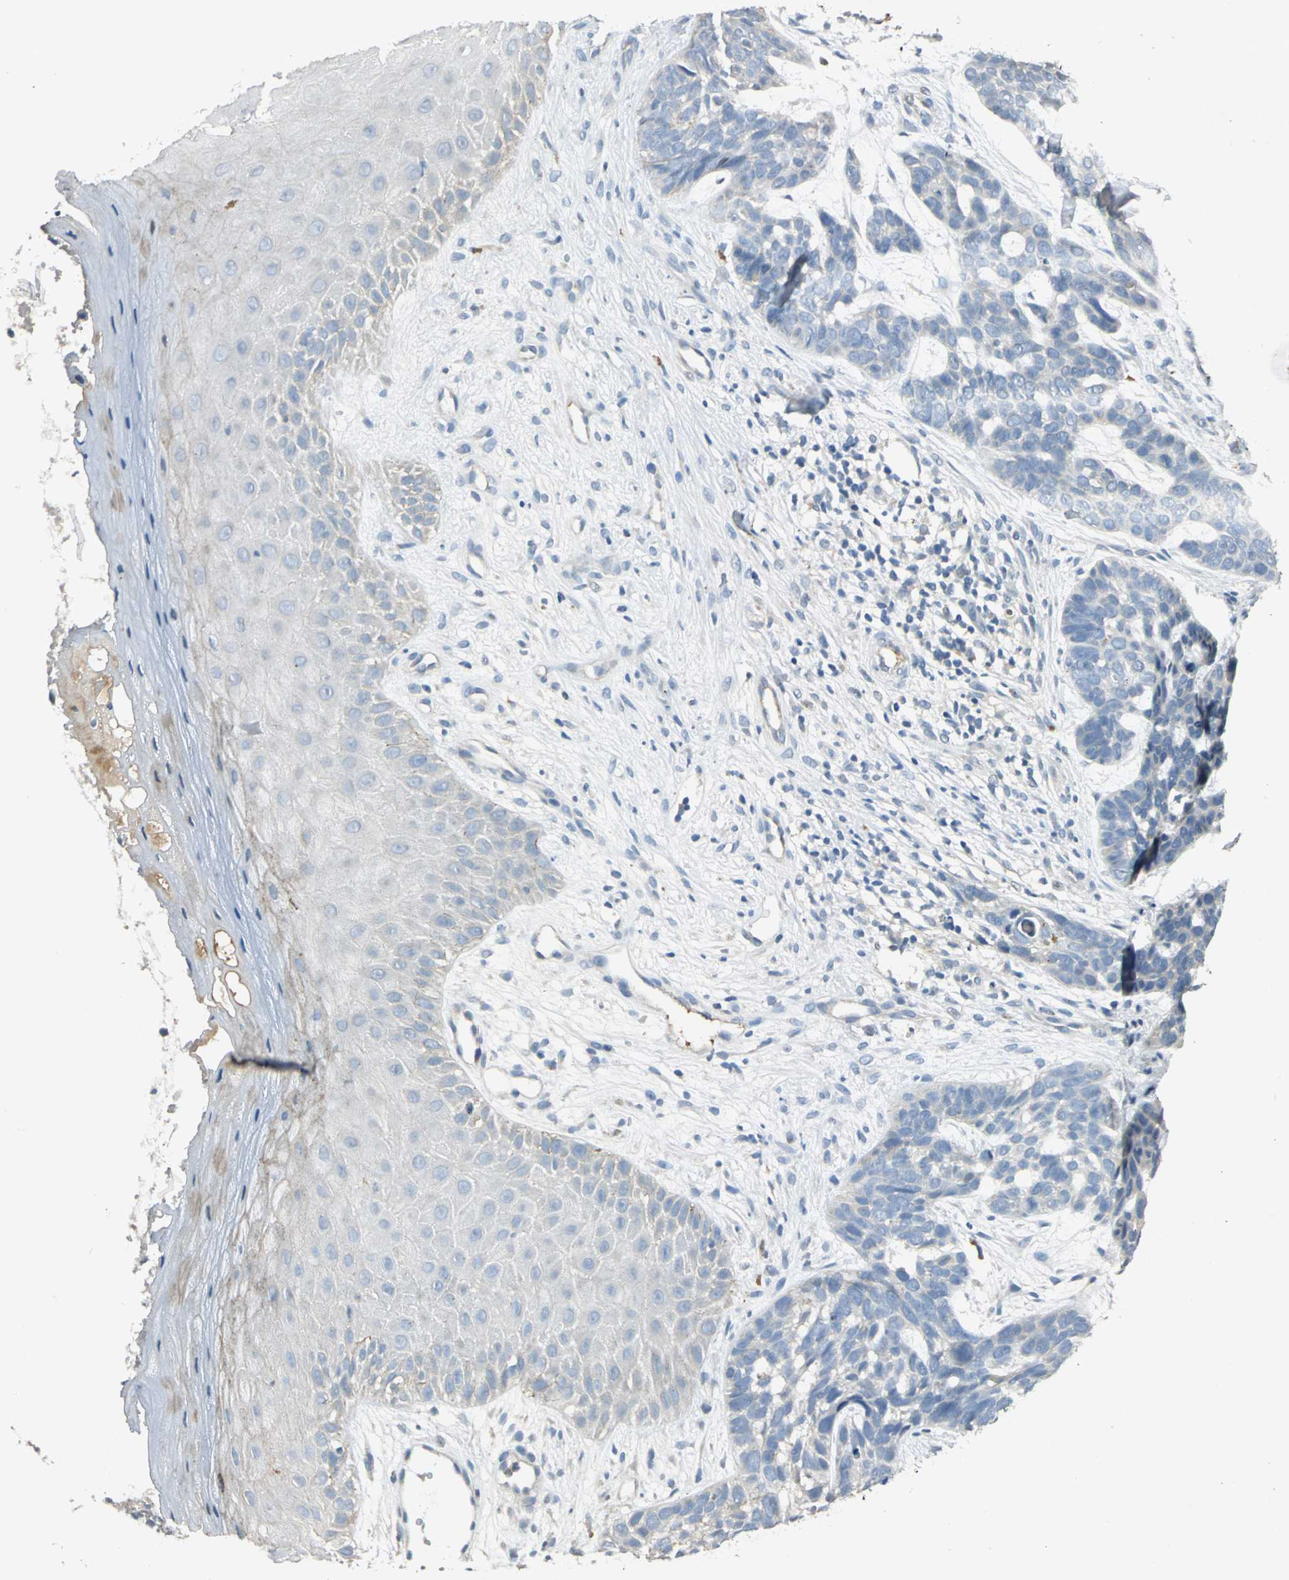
{"staining": {"intensity": "negative", "quantity": "none", "location": "none"}, "tissue": "skin cancer", "cell_type": "Tumor cells", "image_type": "cancer", "snomed": [{"axis": "morphology", "description": "Basal cell carcinoma"}, {"axis": "topography", "description": "Skin"}], "caption": "Immunohistochemistry (IHC) photomicrograph of basal cell carcinoma (skin) stained for a protein (brown), which reveals no expression in tumor cells.", "gene": "PROC", "patient": {"sex": "male", "age": 87}}